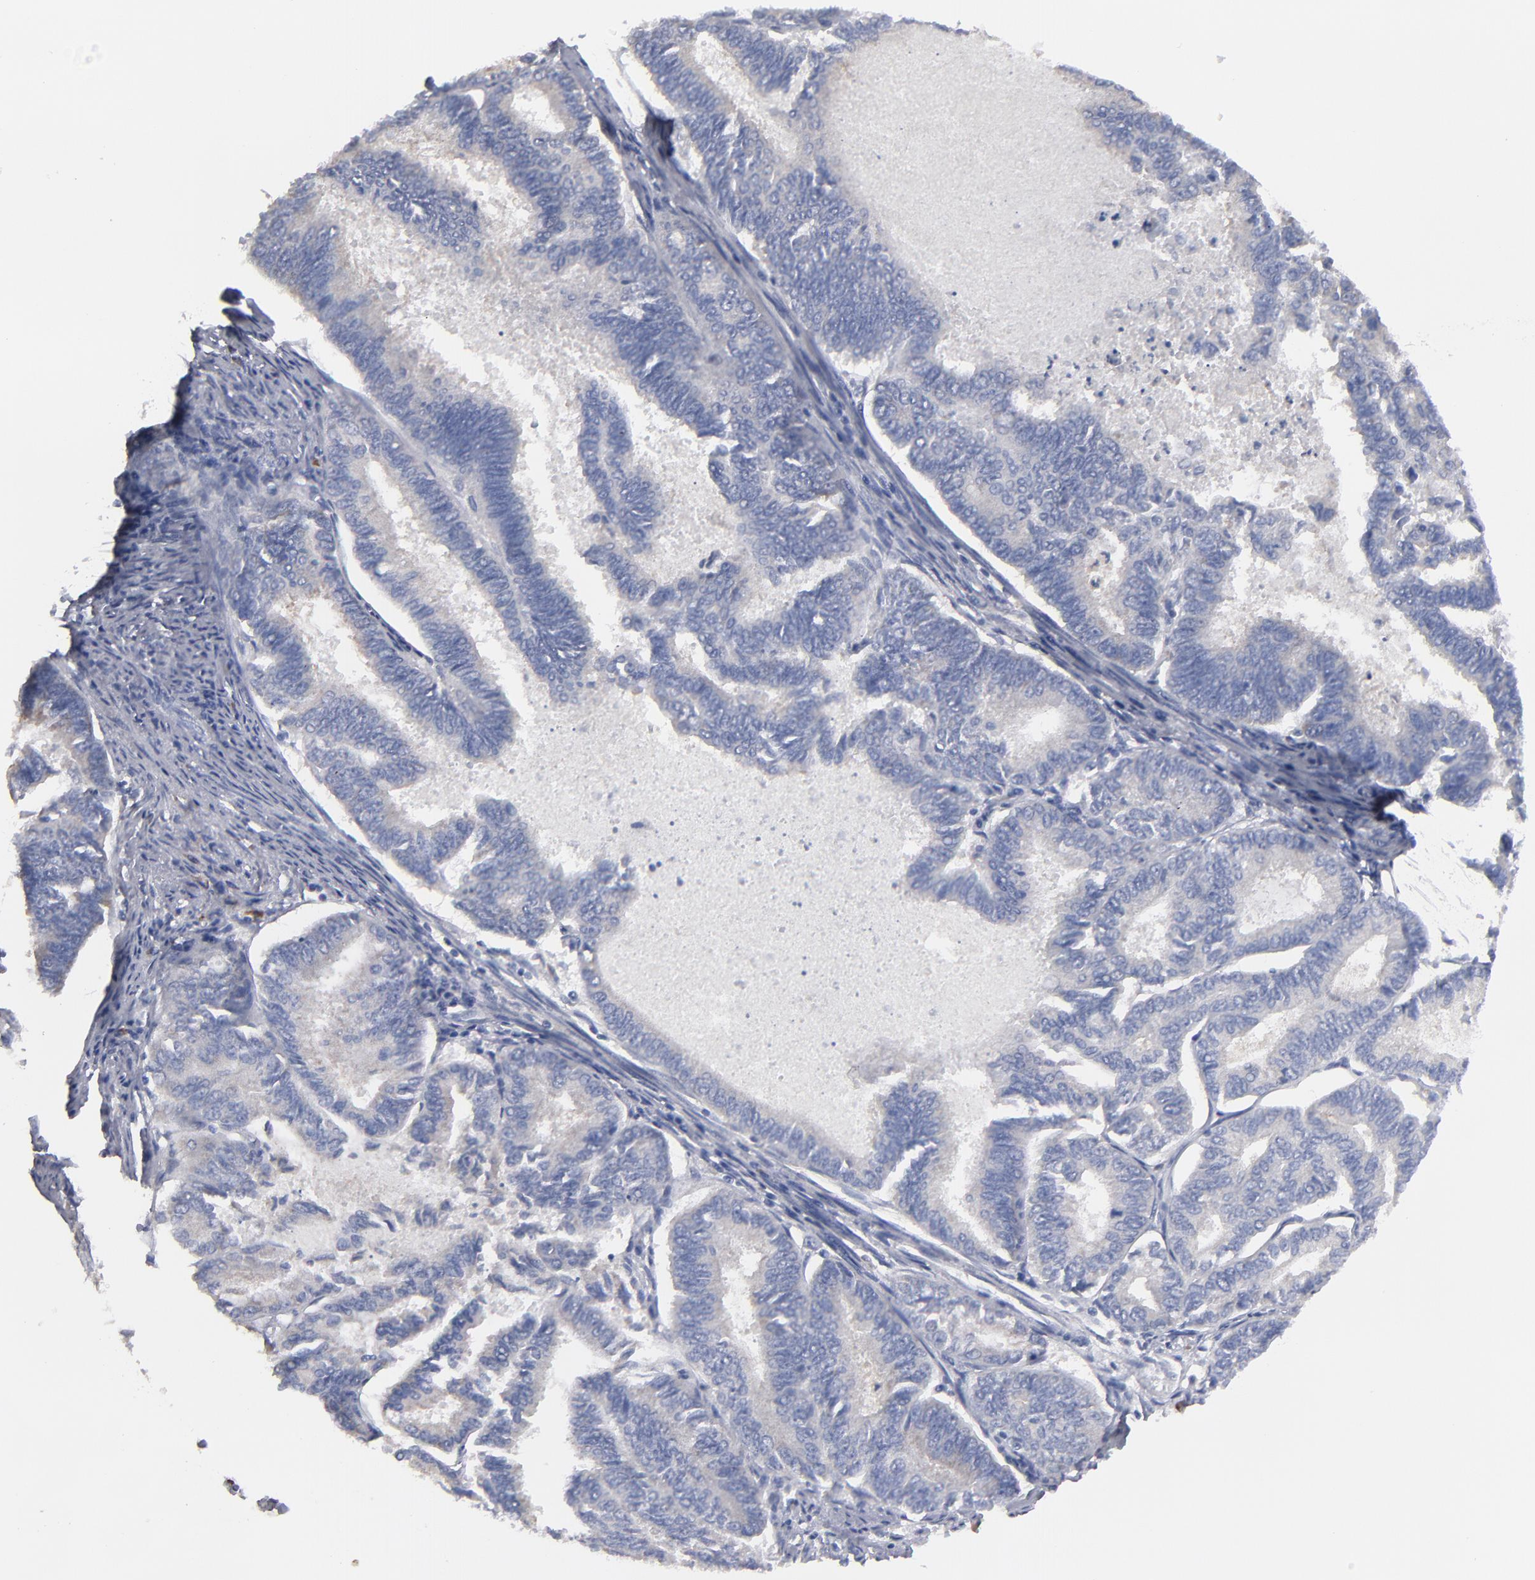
{"staining": {"intensity": "weak", "quantity": ">75%", "location": "cytoplasmic/membranous"}, "tissue": "endometrial cancer", "cell_type": "Tumor cells", "image_type": "cancer", "snomed": [{"axis": "morphology", "description": "Adenocarcinoma, NOS"}, {"axis": "topography", "description": "Endometrium"}], "caption": "Adenocarcinoma (endometrial) stained for a protein (brown) displays weak cytoplasmic/membranous positive expression in about >75% of tumor cells.", "gene": "CCDC80", "patient": {"sex": "female", "age": 86}}